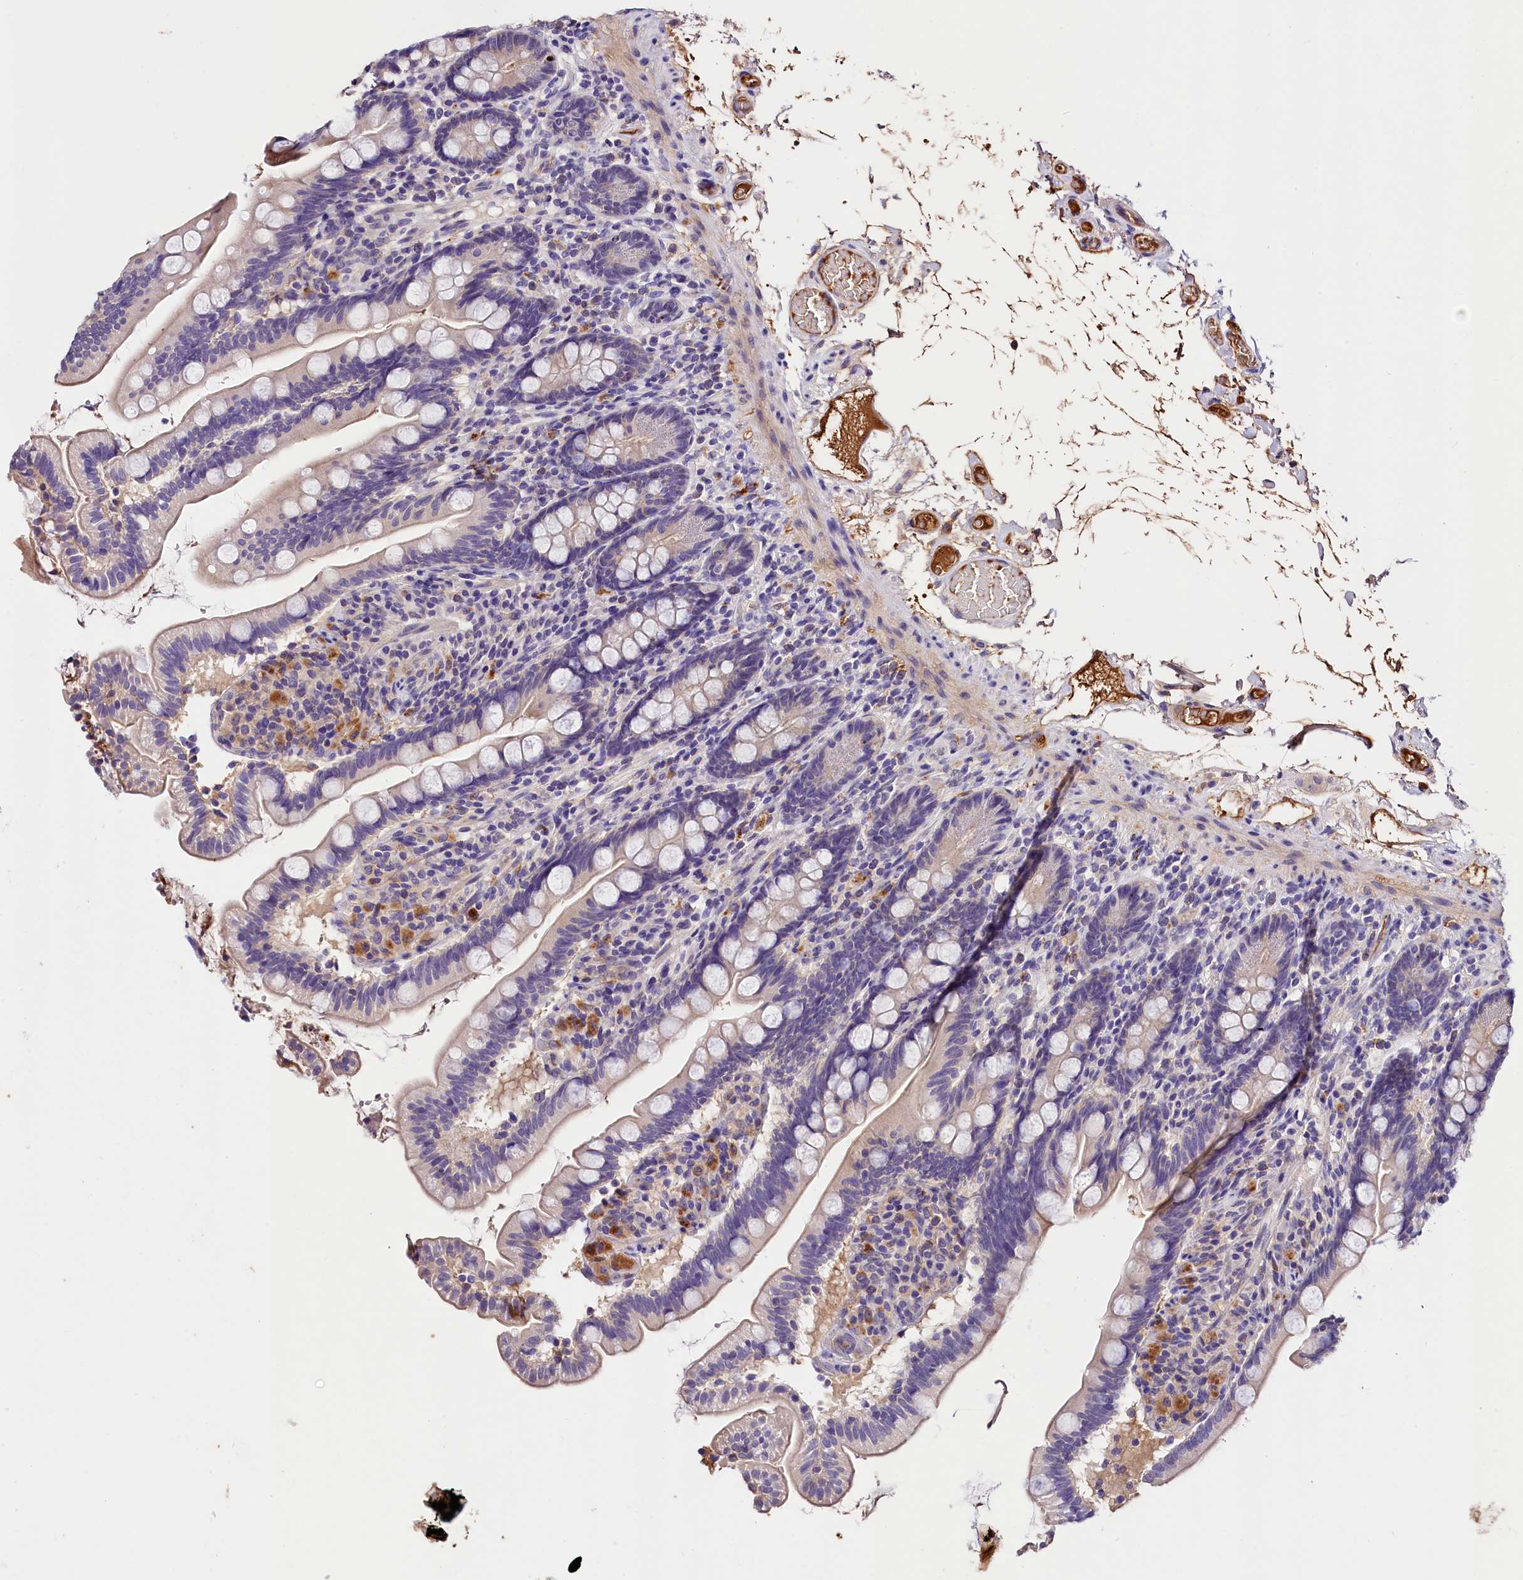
{"staining": {"intensity": "moderate", "quantity": "<25%", "location": "cytoplasmic/membranous"}, "tissue": "small intestine", "cell_type": "Glandular cells", "image_type": "normal", "snomed": [{"axis": "morphology", "description": "Normal tissue, NOS"}, {"axis": "topography", "description": "Small intestine"}], "caption": "This photomicrograph displays immunohistochemistry (IHC) staining of normal human small intestine, with low moderate cytoplasmic/membranous expression in approximately <25% of glandular cells.", "gene": "ARMC6", "patient": {"sex": "female", "age": 64}}